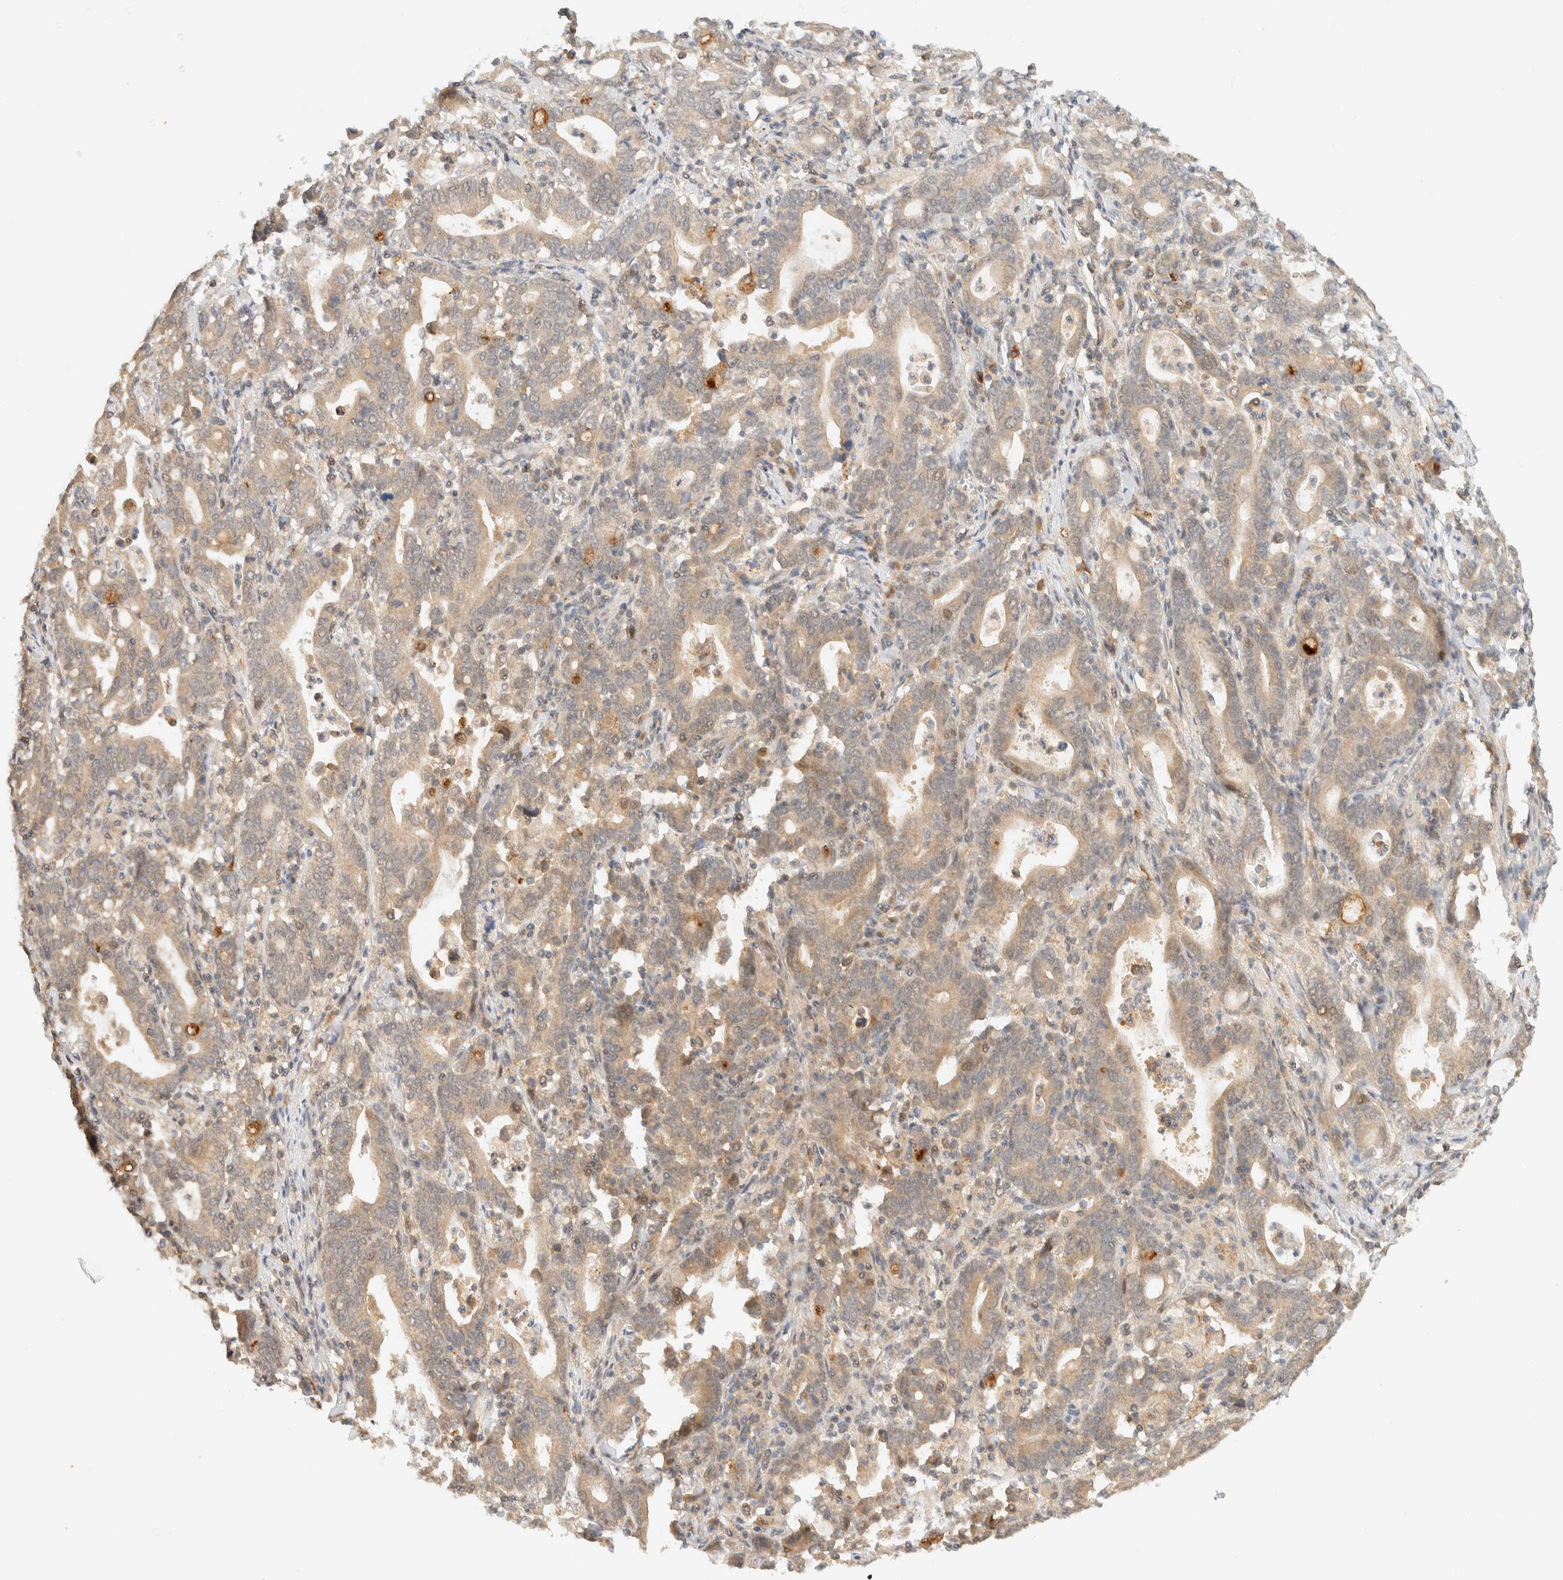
{"staining": {"intensity": "weak", "quantity": ">75%", "location": "cytoplasmic/membranous"}, "tissue": "stomach cancer", "cell_type": "Tumor cells", "image_type": "cancer", "snomed": [{"axis": "morphology", "description": "Adenocarcinoma, NOS"}, {"axis": "topography", "description": "Stomach, upper"}], "caption": "The micrograph displays staining of stomach cancer (adenocarcinoma), revealing weak cytoplasmic/membranous protein expression (brown color) within tumor cells.", "gene": "ZBTB34", "patient": {"sex": "male", "age": 69}}